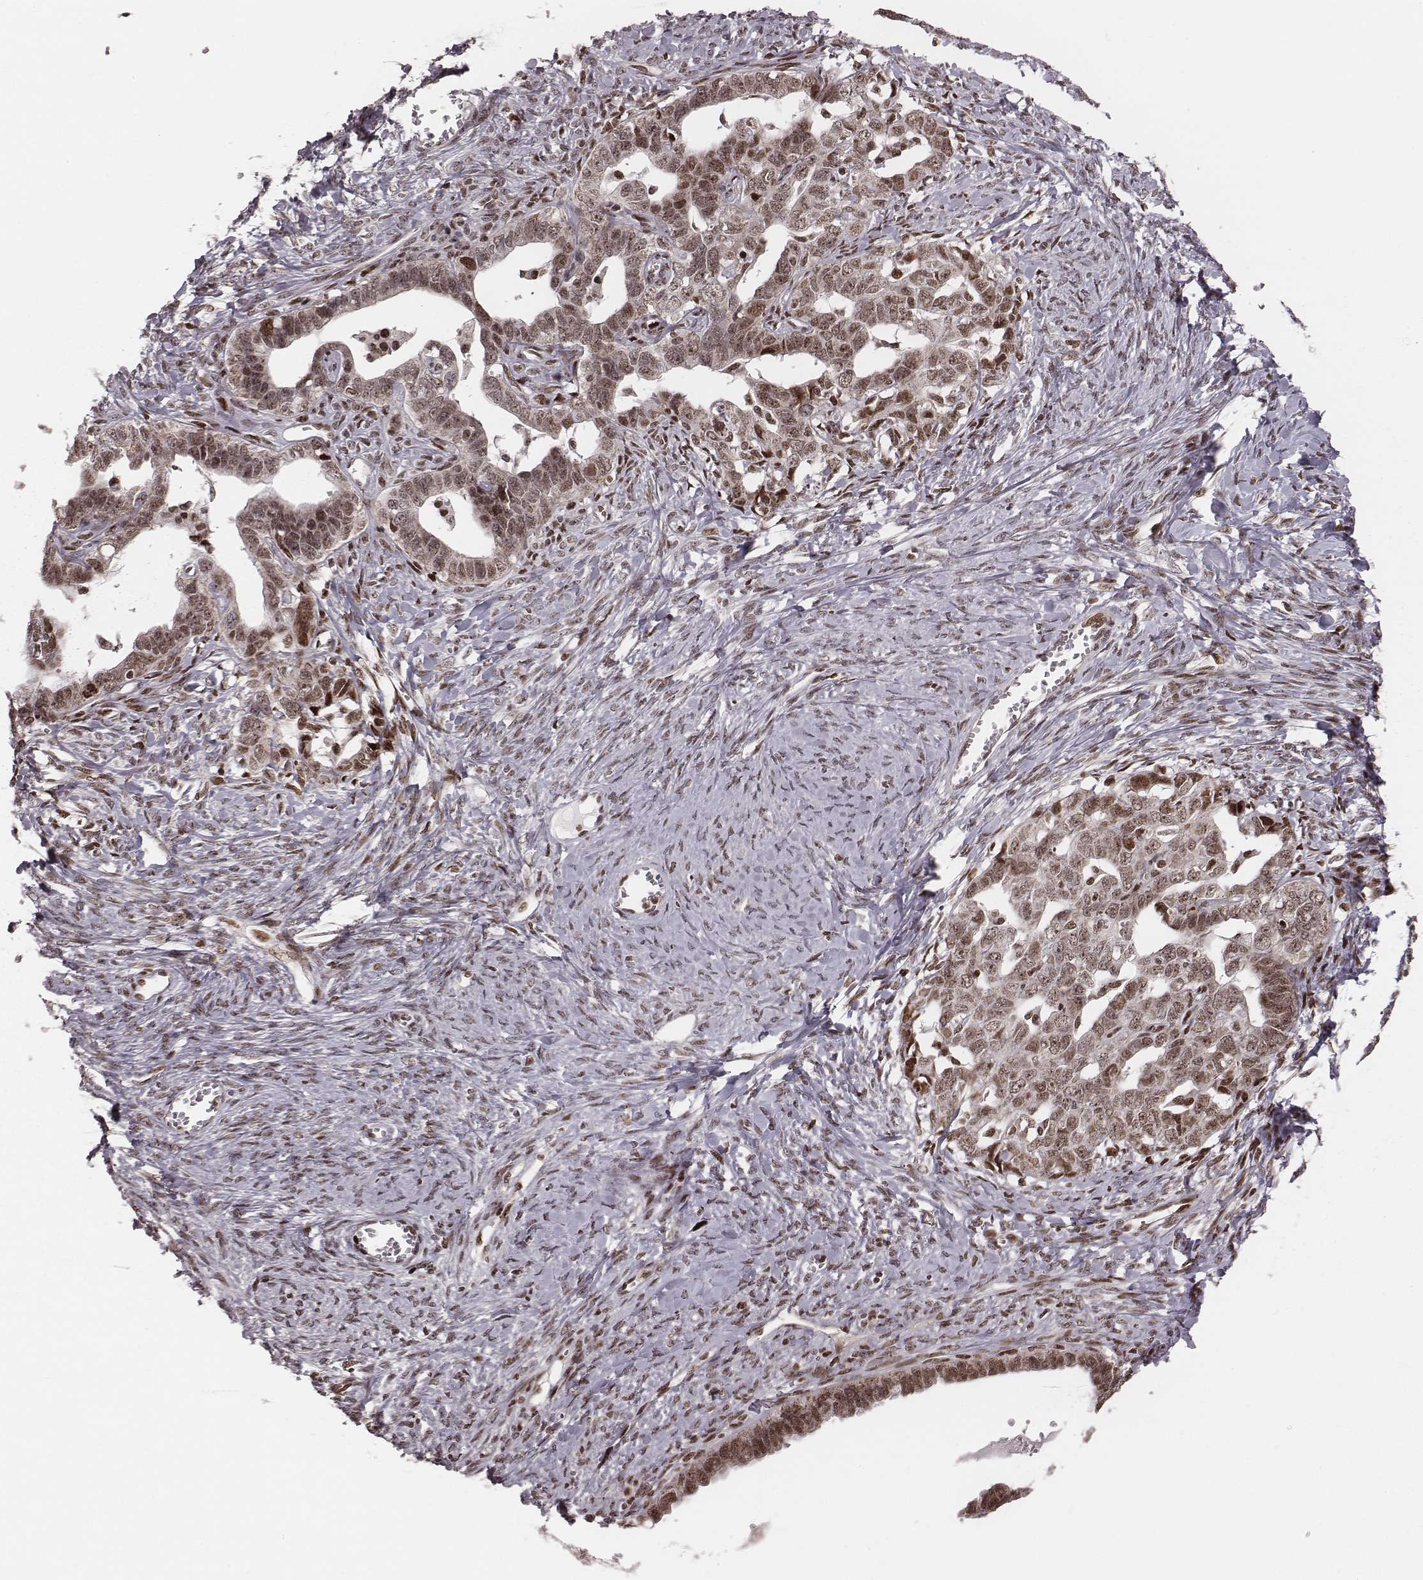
{"staining": {"intensity": "moderate", "quantity": "25%-75%", "location": "cytoplasmic/membranous,nuclear"}, "tissue": "ovarian cancer", "cell_type": "Tumor cells", "image_type": "cancer", "snomed": [{"axis": "morphology", "description": "Cystadenocarcinoma, serous, NOS"}, {"axis": "topography", "description": "Ovary"}], "caption": "The image reveals immunohistochemical staining of ovarian serous cystadenocarcinoma. There is moderate cytoplasmic/membranous and nuclear positivity is present in about 25%-75% of tumor cells. Using DAB (3,3'-diaminobenzidine) (brown) and hematoxylin (blue) stains, captured at high magnification using brightfield microscopy.", "gene": "VRK3", "patient": {"sex": "female", "age": 69}}